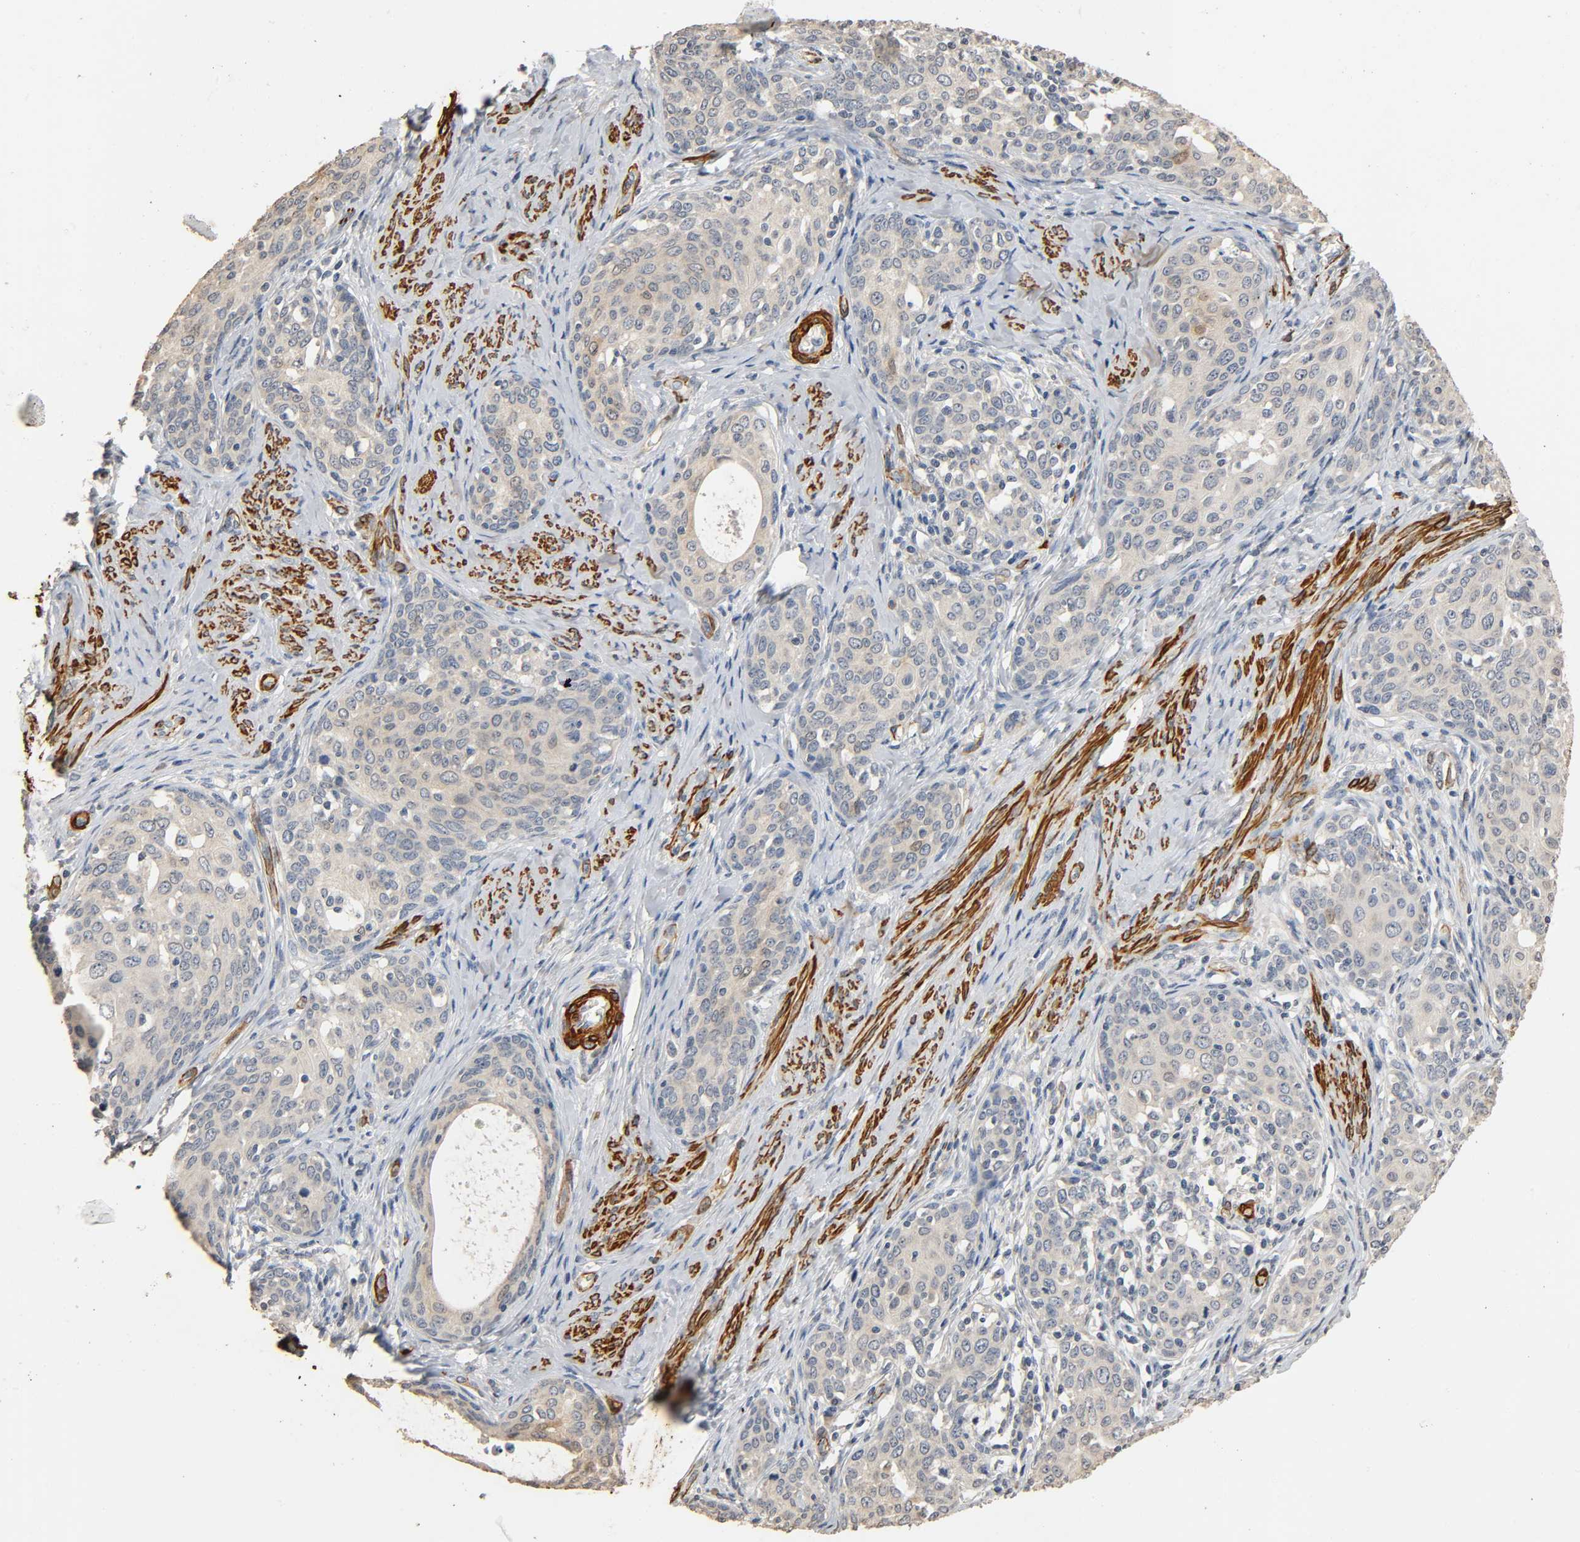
{"staining": {"intensity": "weak", "quantity": ">75%", "location": "cytoplasmic/membranous"}, "tissue": "cervical cancer", "cell_type": "Tumor cells", "image_type": "cancer", "snomed": [{"axis": "morphology", "description": "Squamous cell carcinoma, NOS"}, {"axis": "morphology", "description": "Adenocarcinoma, NOS"}, {"axis": "topography", "description": "Cervix"}], "caption": "Approximately >75% of tumor cells in cervical cancer show weak cytoplasmic/membranous protein positivity as visualized by brown immunohistochemical staining.", "gene": "GSTA3", "patient": {"sex": "female", "age": 52}}